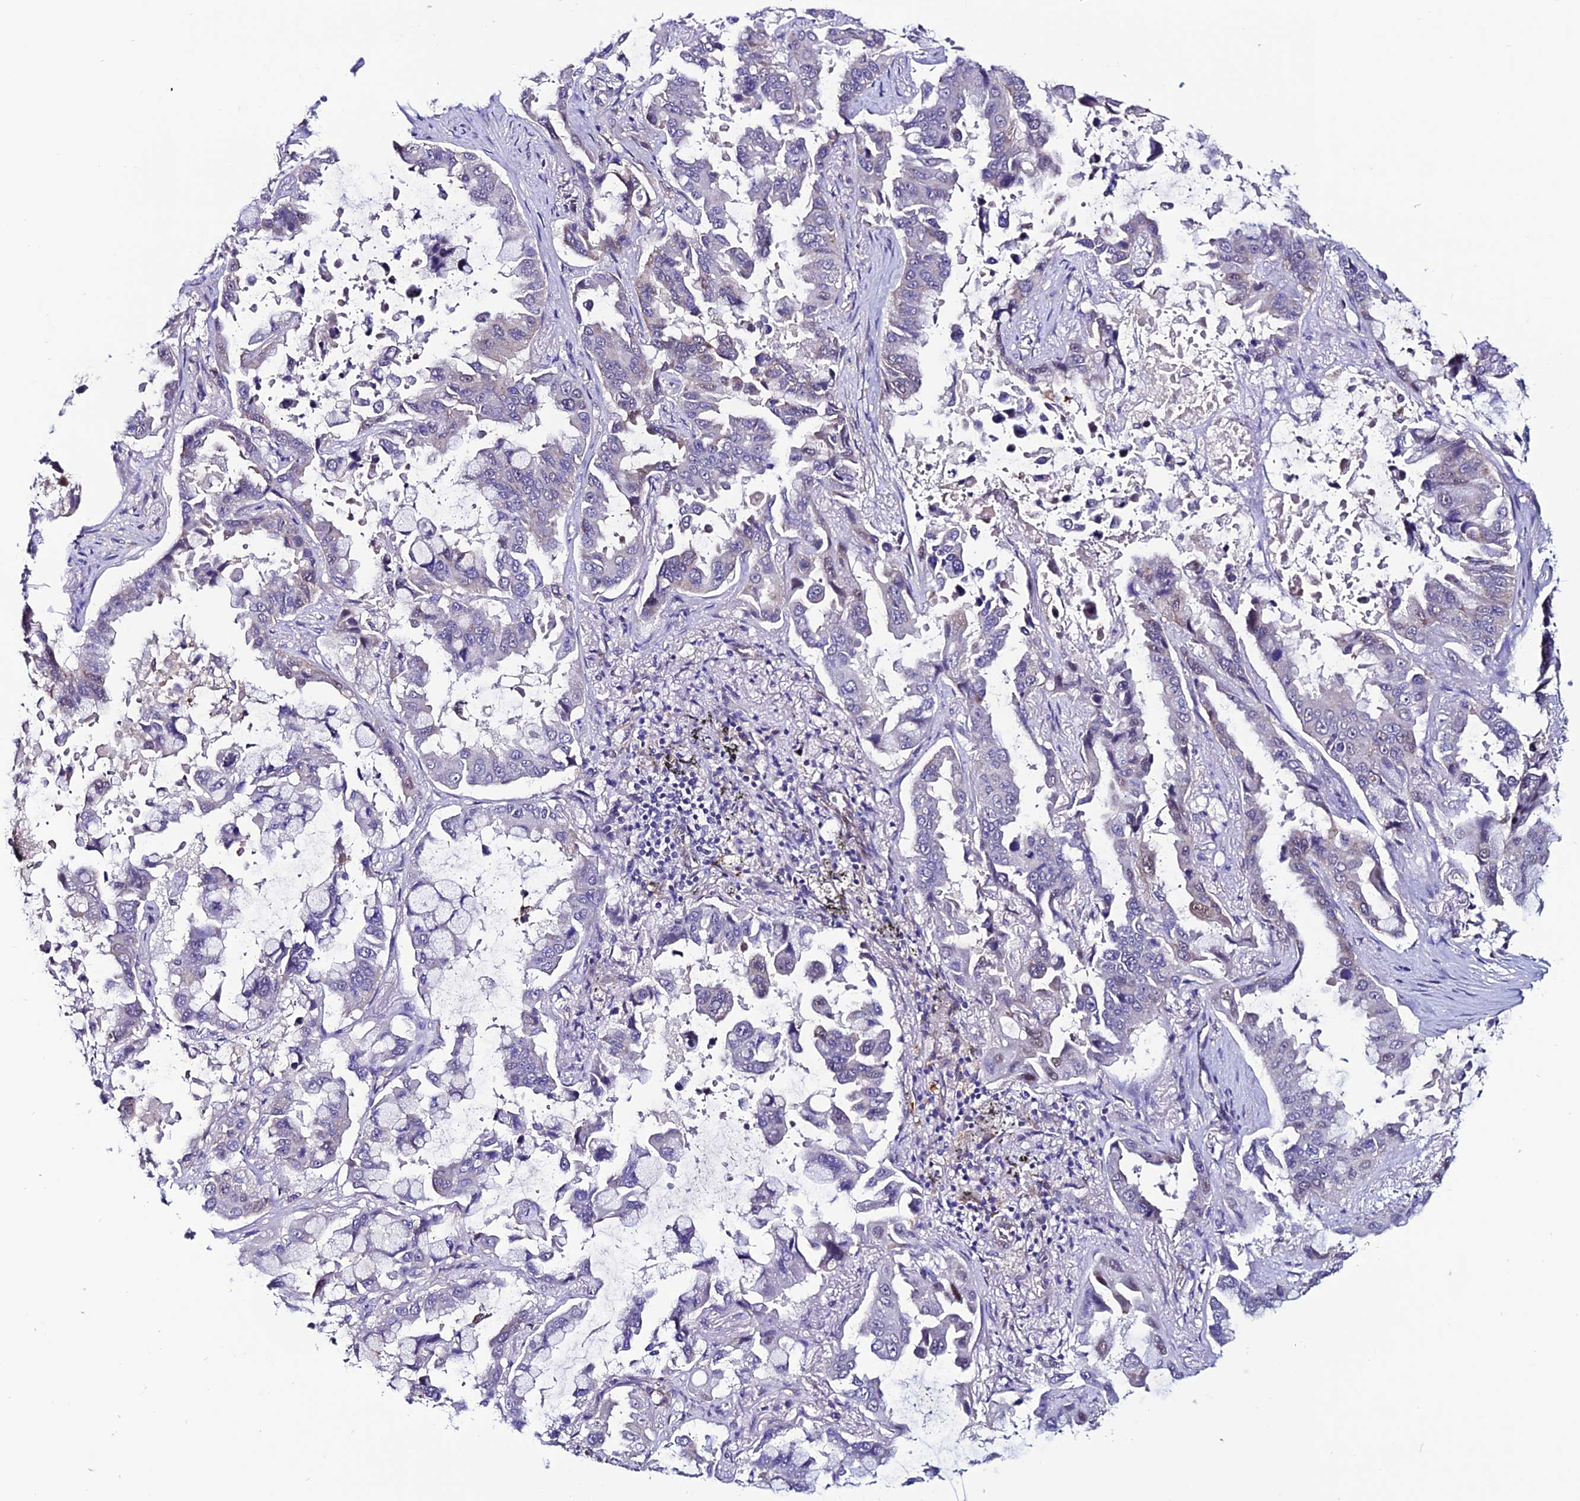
{"staining": {"intensity": "weak", "quantity": "<25%", "location": "cytoplasmic/membranous"}, "tissue": "lung cancer", "cell_type": "Tumor cells", "image_type": "cancer", "snomed": [{"axis": "morphology", "description": "Adenocarcinoma, NOS"}, {"axis": "topography", "description": "Lung"}], "caption": "IHC micrograph of neoplastic tissue: human lung cancer (adenocarcinoma) stained with DAB (3,3'-diaminobenzidine) demonstrates no significant protein expression in tumor cells.", "gene": "FZD8", "patient": {"sex": "male", "age": 64}}